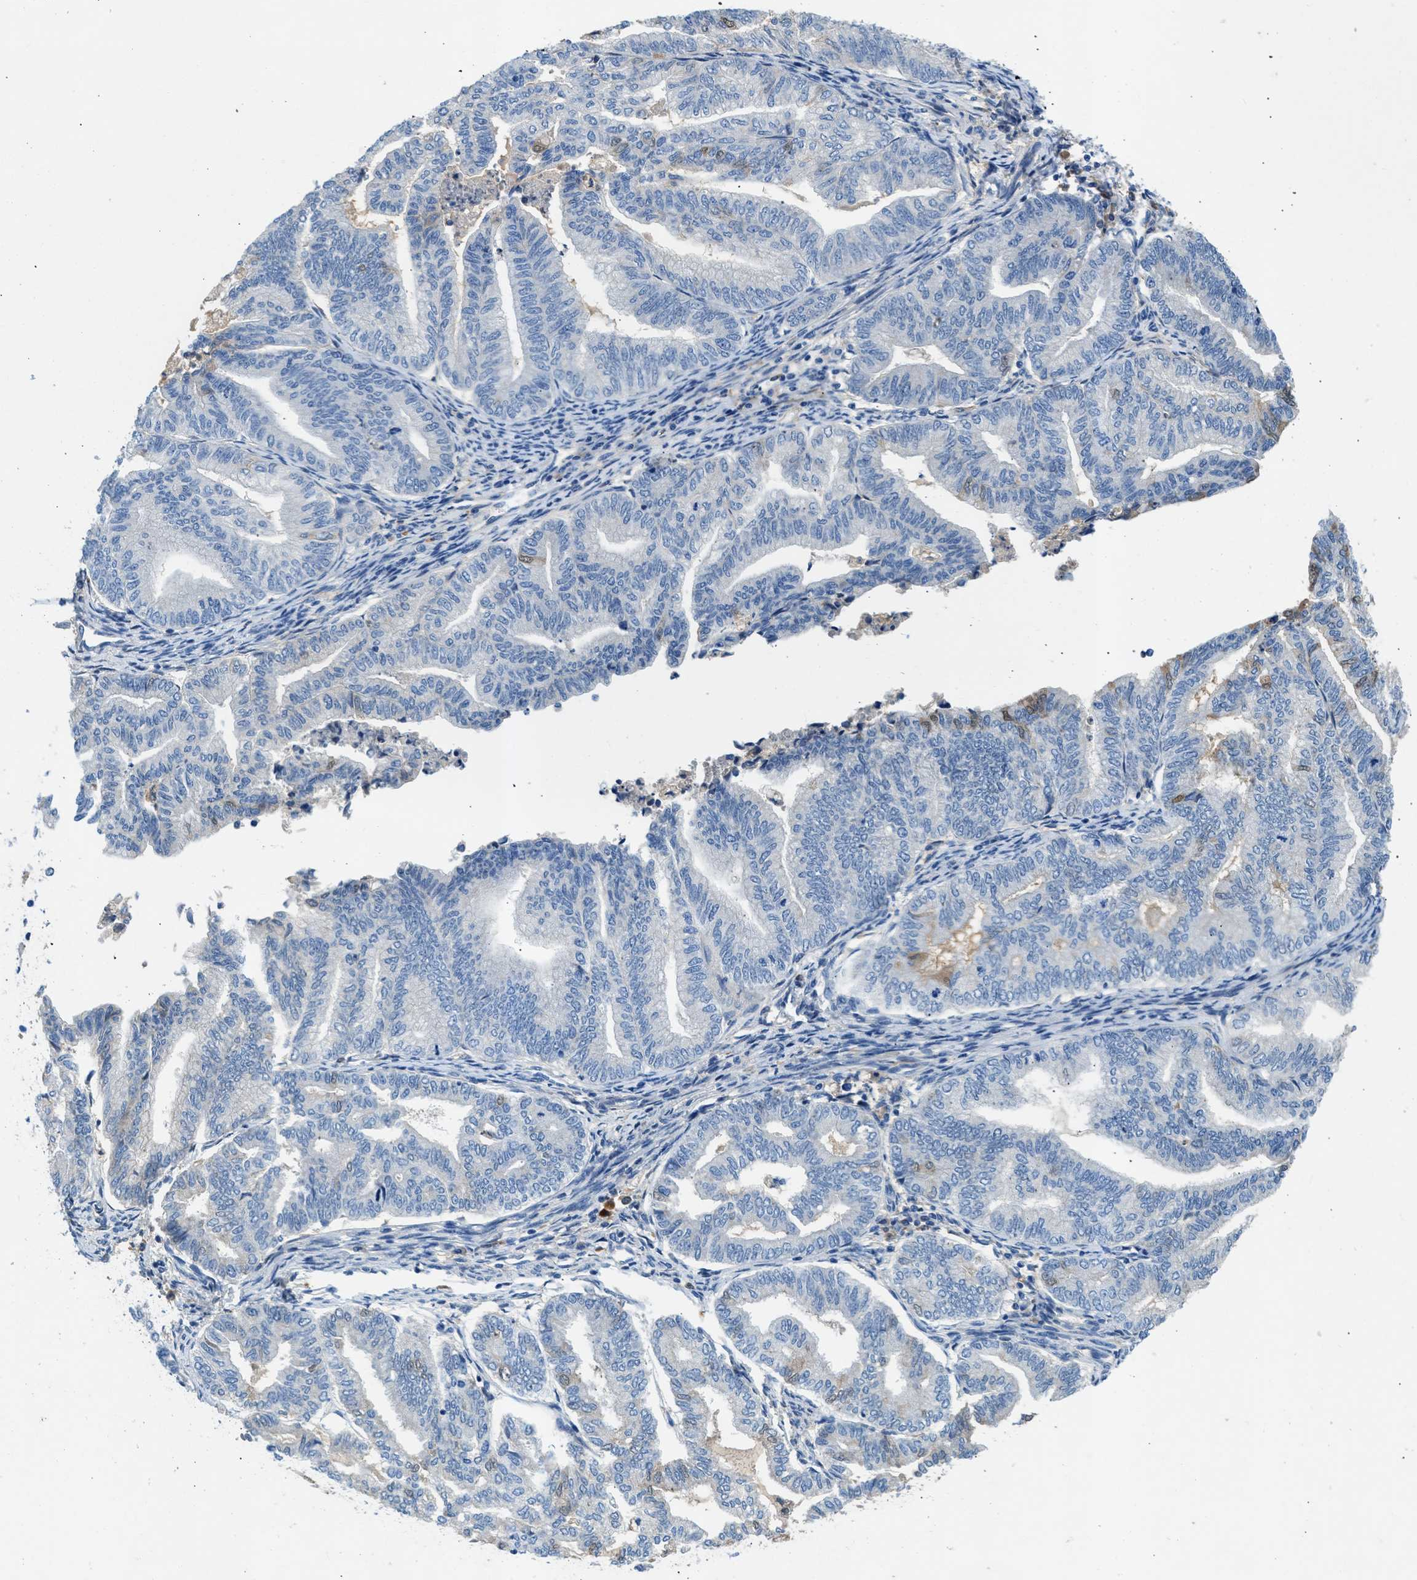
{"staining": {"intensity": "negative", "quantity": "none", "location": "none"}, "tissue": "endometrial cancer", "cell_type": "Tumor cells", "image_type": "cancer", "snomed": [{"axis": "morphology", "description": "Adenocarcinoma, NOS"}, {"axis": "topography", "description": "Endometrium"}], "caption": "Immunohistochemical staining of endometrial adenocarcinoma reveals no significant staining in tumor cells.", "gene": "RWDD2B", "patient": {"sex": "female", "age": 79}}